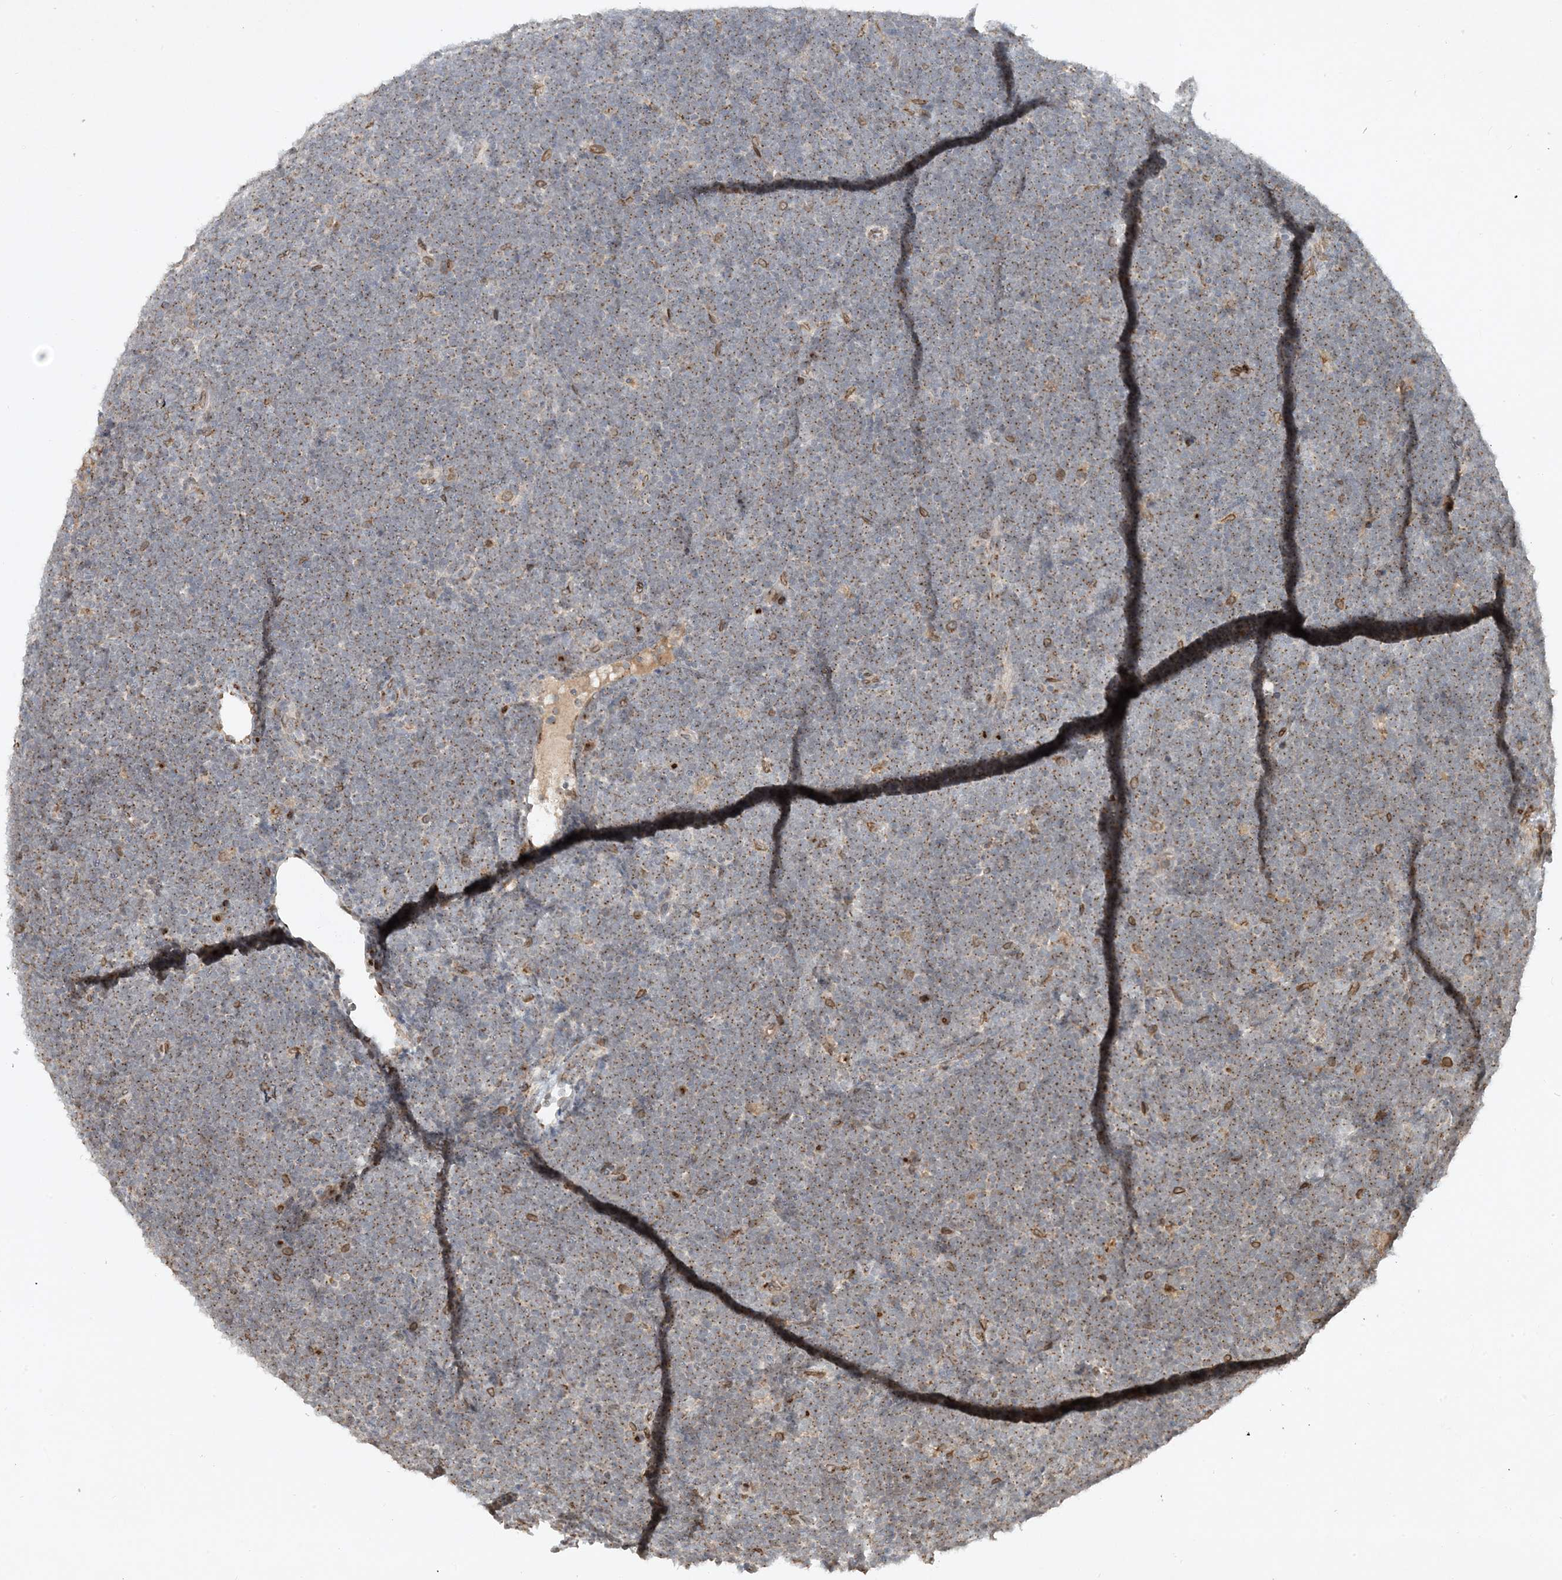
{"staining": {"intensity": "weak", "quantity": ">75%", "location": "cytoplasmic/membranous"}, "tissue": "lymphoma", "cell_type": "Tumor cells", "image_type": "cancer", "snomed": [{"axis": "morphology", "description": "Malignant lymphoma, non-Hodgkin's type, High grade"}, {"axis": "topography", "description": "Lymph node"}], "caption": "This histopathology image exhibits IHC staining of lymphoma, with low weak cytoplasmic/membranous staining in about >75% of tumor cells.", "gene": "SLC35A2", "patient": {"sex": "male", "age": 13}}